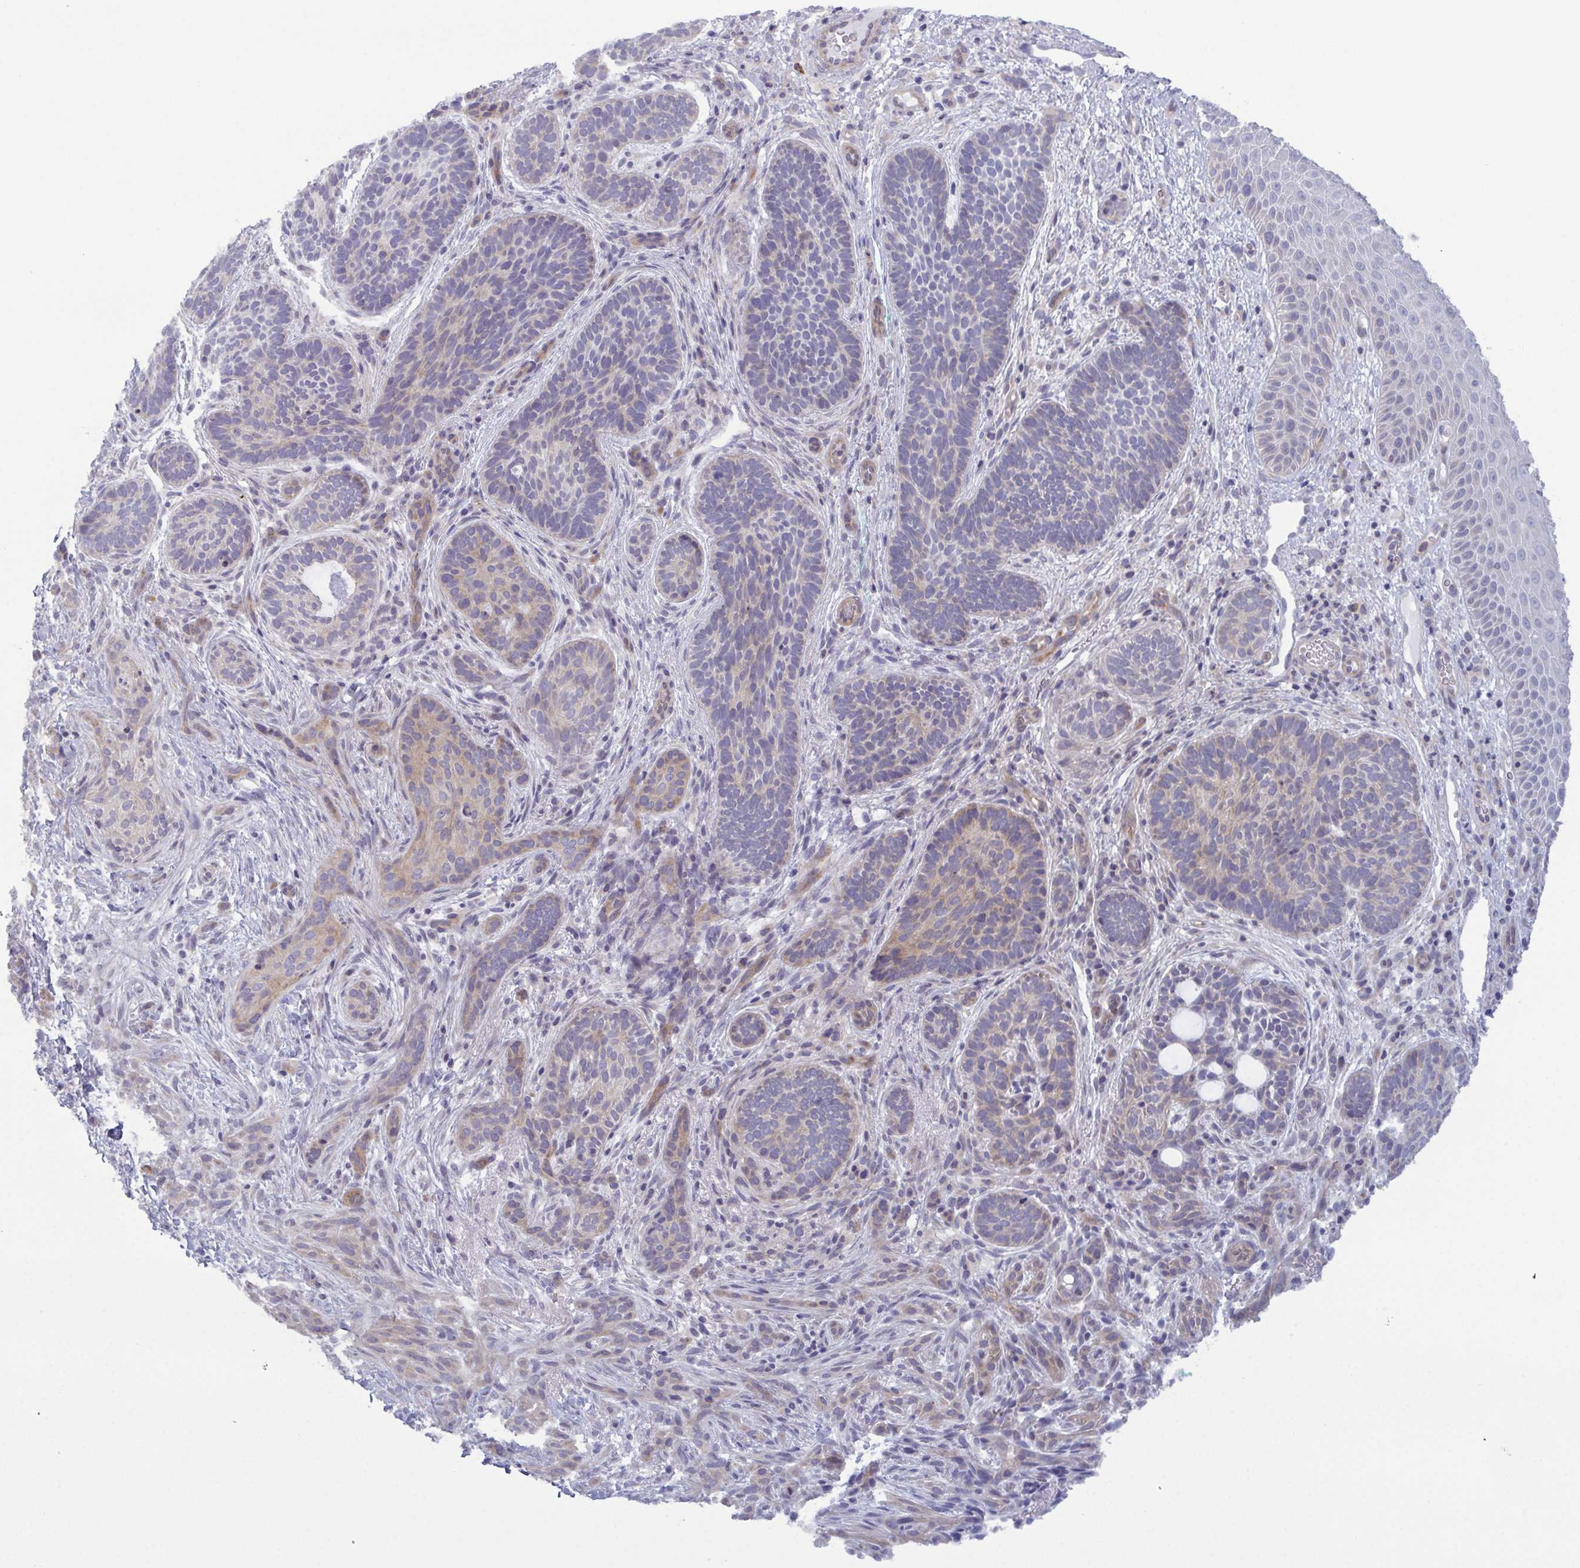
{"staining": {"intensity": "weak", "quantity": "<25%", "location": "cytoplasmic/membranous"}, "tissue": "skin cancer", "cell_type": "Tumor cells", "image_type": "cancer", "snomed": [{"axis": "morphology", "description": "Basal cell carcinoma"}, {"axis": "topography", "description": "Skin"}], "caption": "Immunohistochemical staining of skin cancer displays no significant positivity in tumor cells.", "gene": "GLDC", "patient": {"sex": "male", "age": 63}}